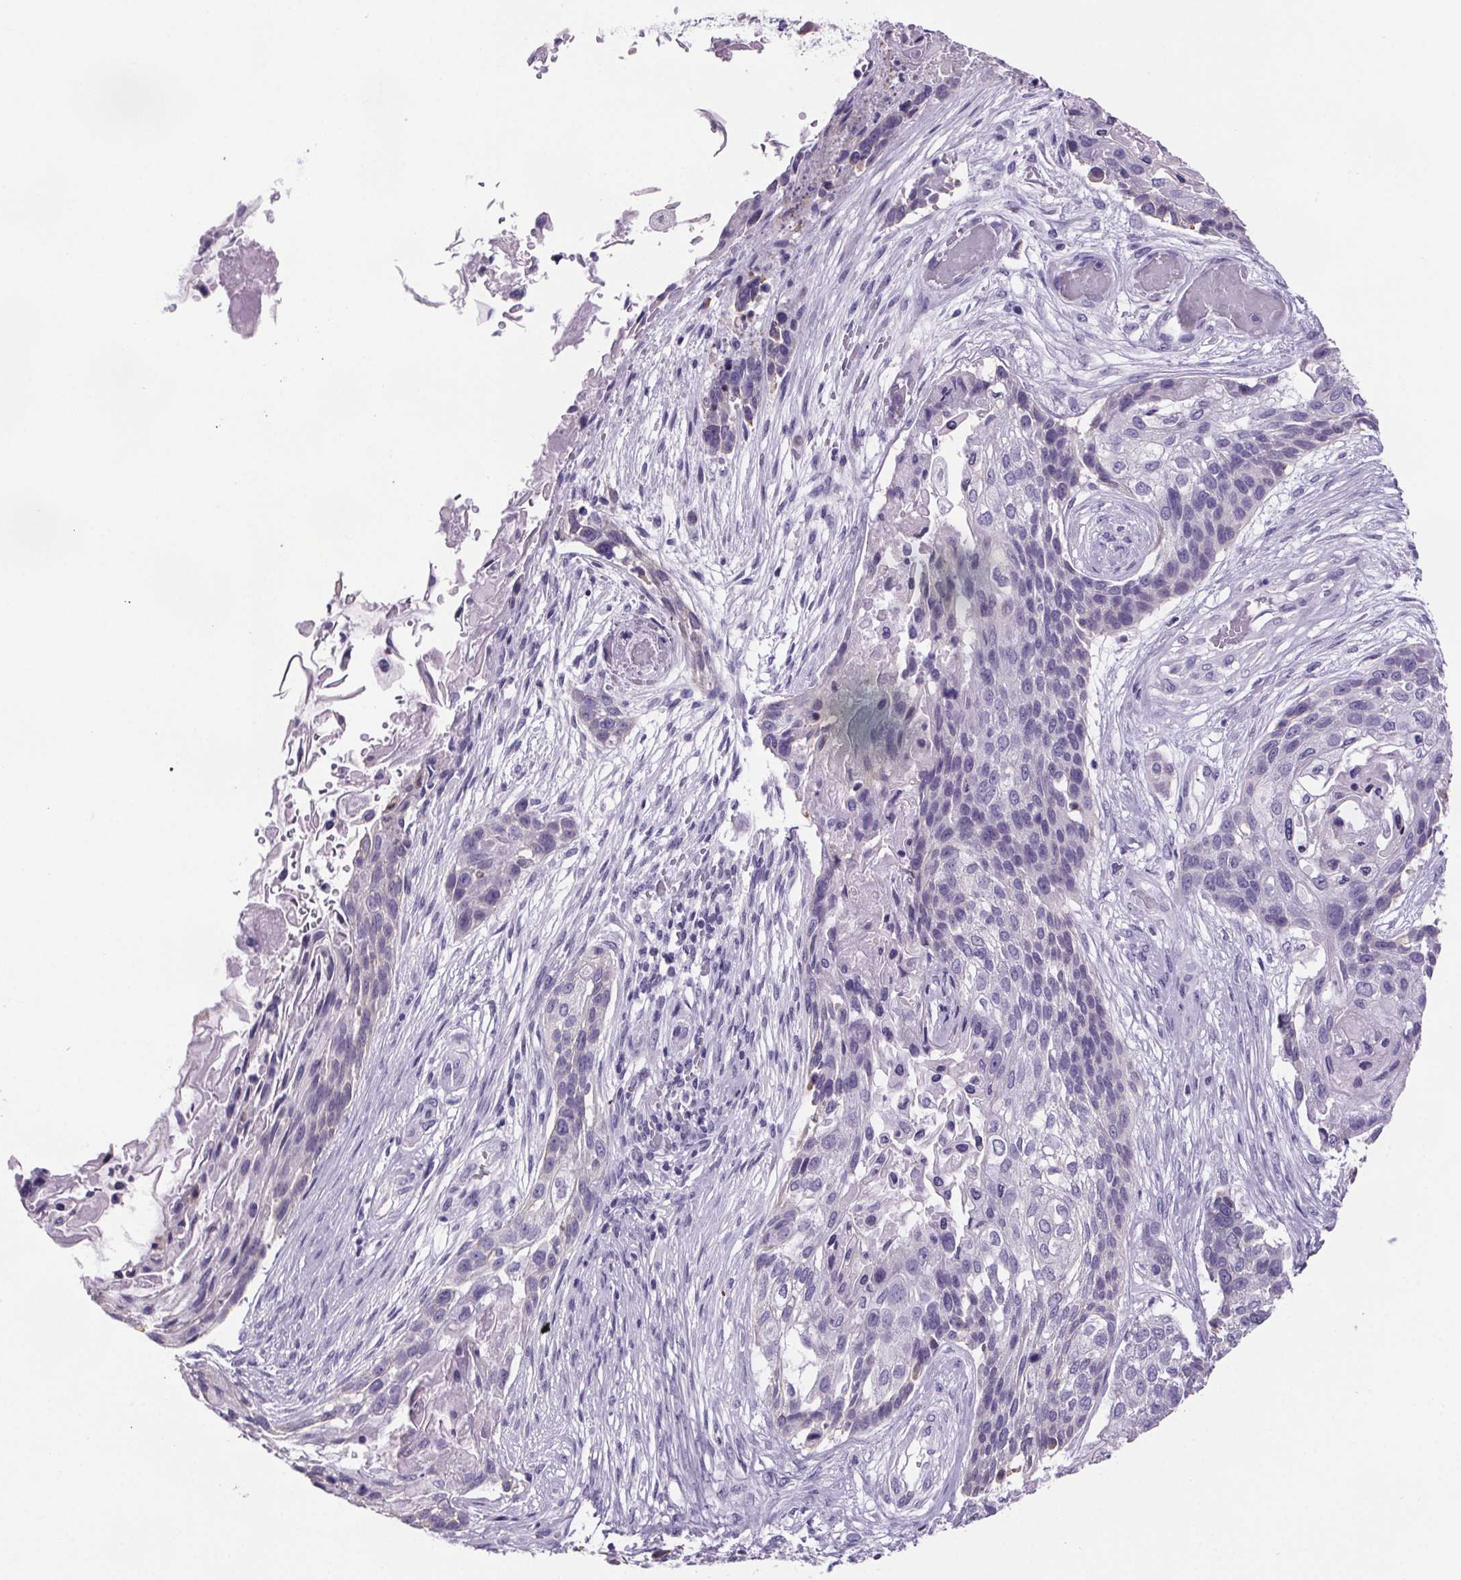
{"staining": {"intensity": "negative", "quantity": "none", "location": "none"}, "tissue": "lung cancer", "cell_type": "Tumor cells", "image_type": "cancer", "snomed": [{"axis": "morphology", "description": "Squamous cell carcinoma, NOS"}, {"axis": "topography", "description": "Lung"}], "caption": "High magnification brightfield microscopy of lung cancer stained with DAB (brown) and counterstained with hematoxylin (blue): tumor cells show no significant expression.", "gene": "CUBN", "patient": {"sex": "male", "age": 69}}